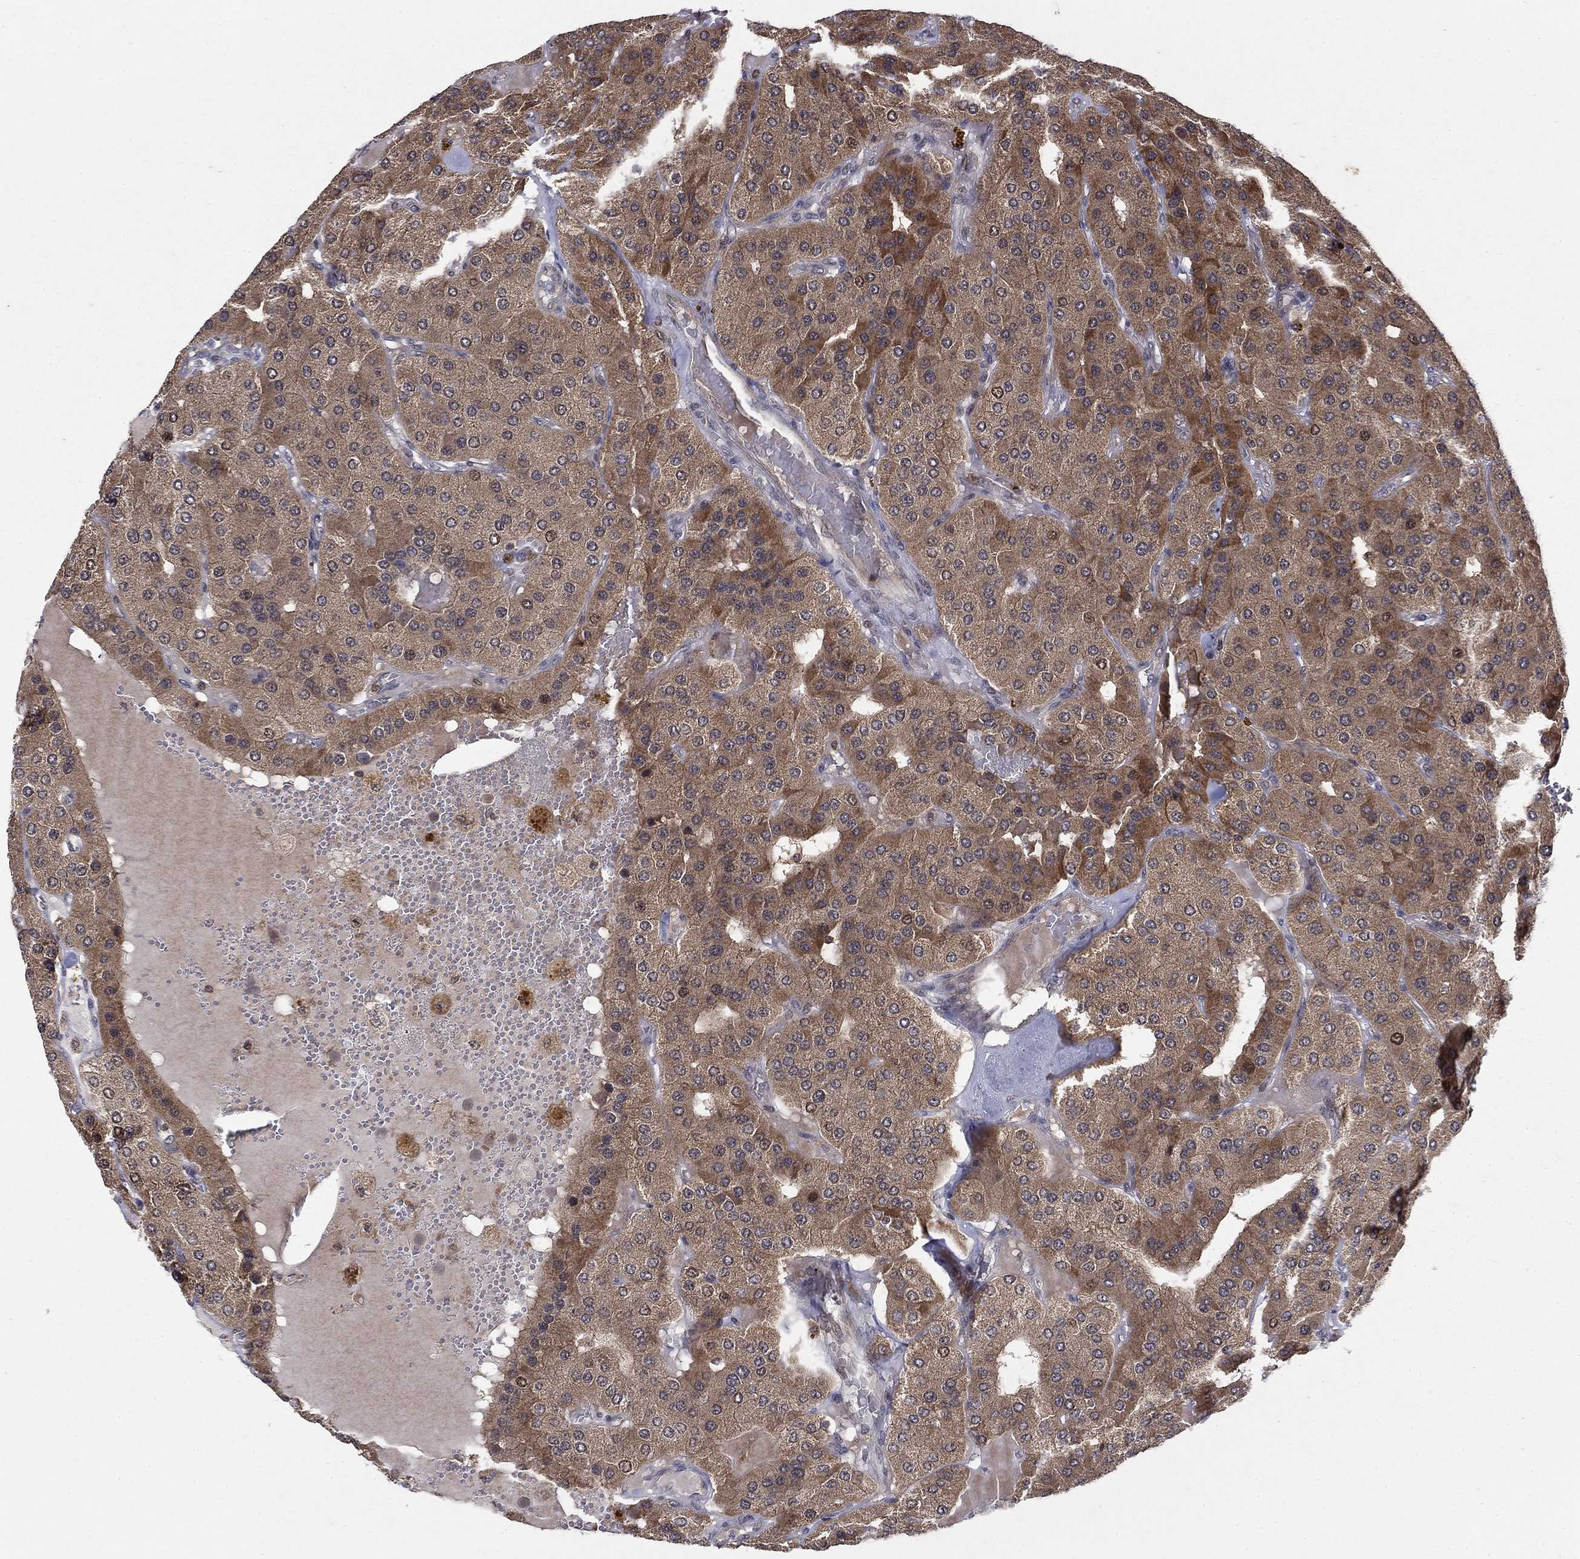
{"staining": {"intensity": "moderate", "quantity": ">75%", "location": "cytoplasmic/membranous"}, "tissue": "parathyroid gland", "cell_type": "Glandular cells", "image_type": "normal", "snomed": [{"axis": "morphology", "description": "Normal tissue, NOS"}, {"axis": "morphology", "description": "Adenoma, NOS"}, {"axis": "topography", "description": "Parathyroid gland"}], "caption": "Unremarkable parathyroid gland demonstrates moderate cytoplasmic/membranous staining in about >75% of glandular cells Using DAB (brown) and hematoxylin (blue) stains, captured at high magnification using brightfield microscopy..", "gene": "CCDC66", "patient": {"sex": "female", "age": 86}}